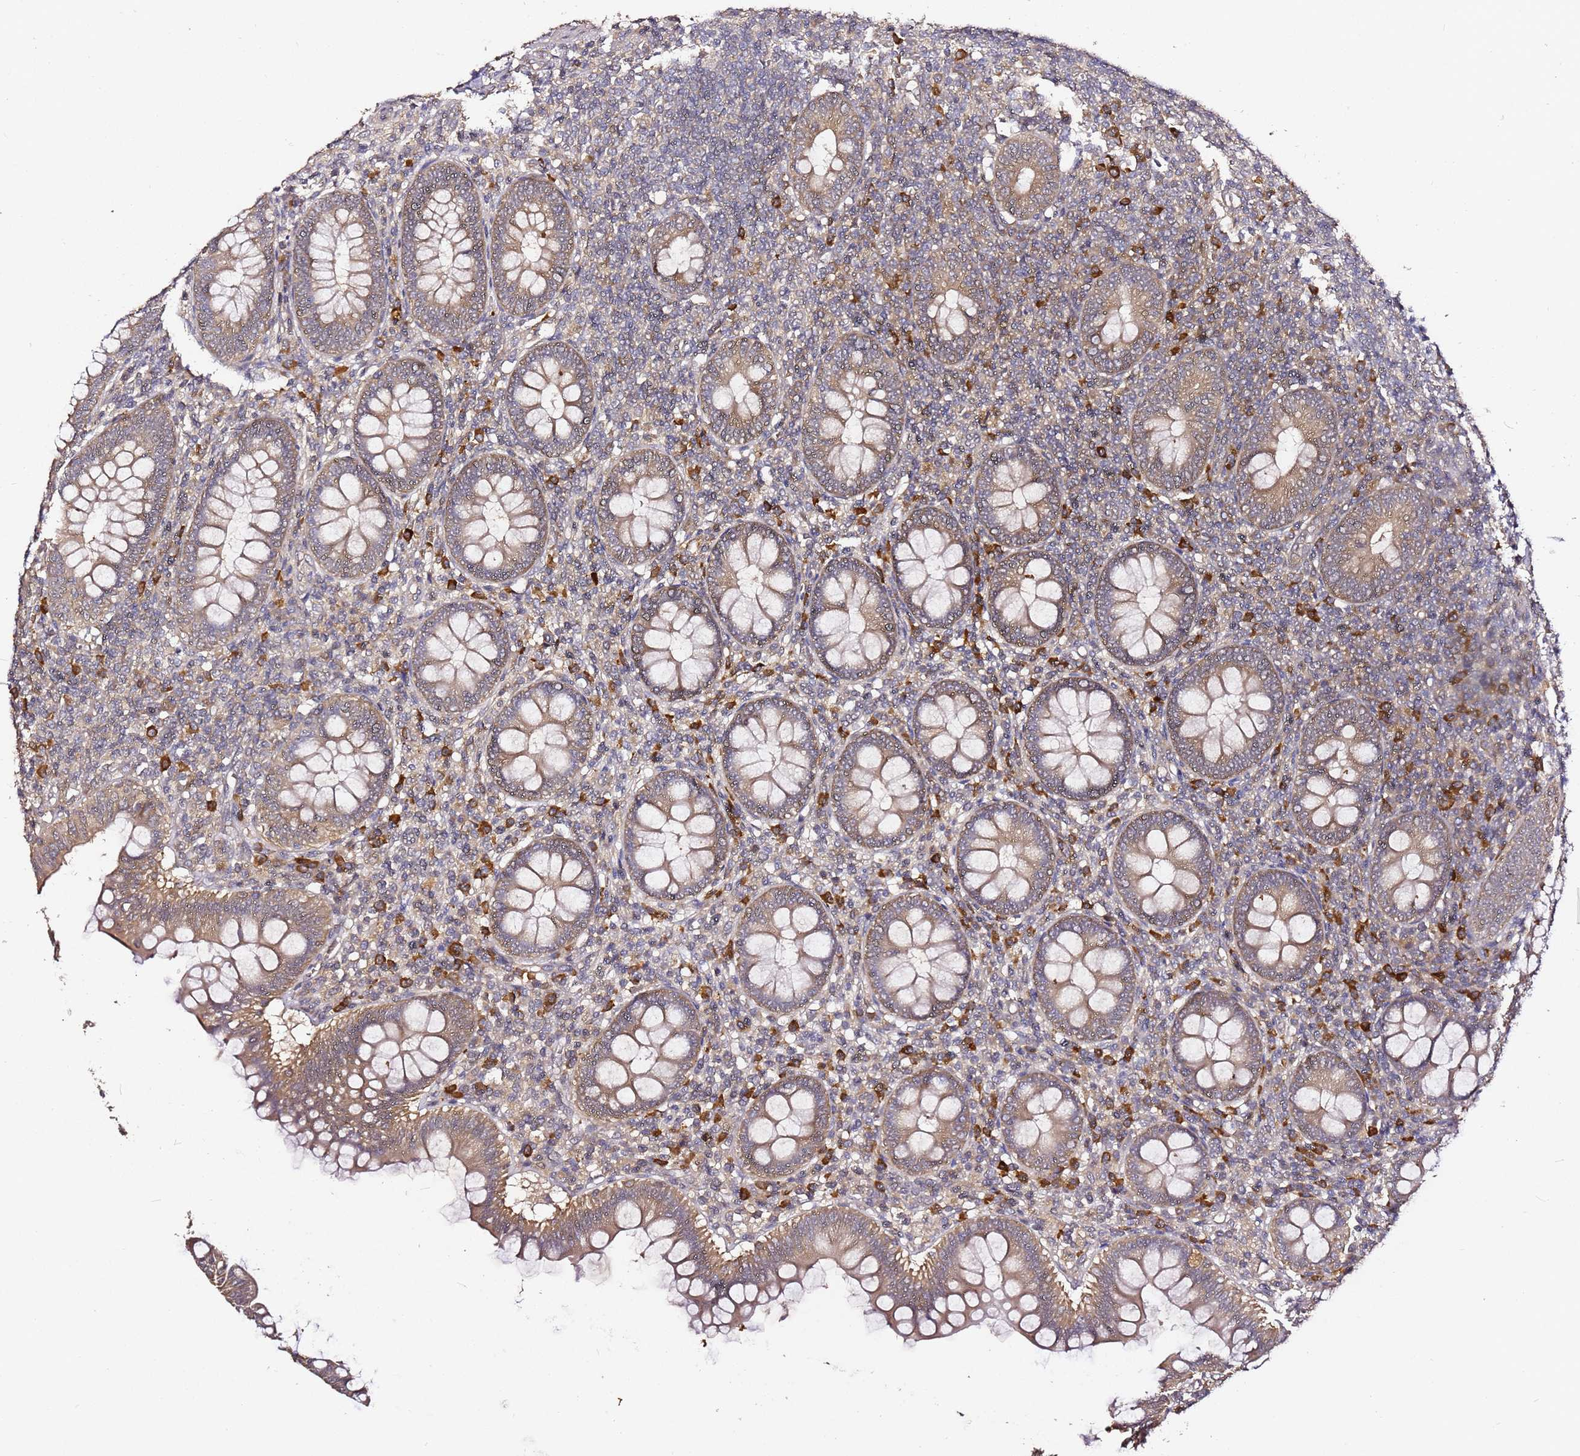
{"staining": {"intensity": "moderate", "quantity": ">75%", "location": "cytoplasmic/membranous"}, "tissue": "appendix", "cell_type": "Glandular cells", "image_type": "normal", "snomed": [{"axis": "morphology", "description": "Normal tissue, NOS"}, {"axis": "topography", "description": "Appendix"}], "caption": "Immunohistochemistry photomicrograph of unremarkable appendix: human appendix stained using IHC exhibits medium levels of moderate protein expression localized specifically in the cytoplasmic/membranous of glandular cells, appearing as a cytoplasmic/membranous brown color.", "gene": "C6orf136", "patient": {"sex": "male", "age": 14}}